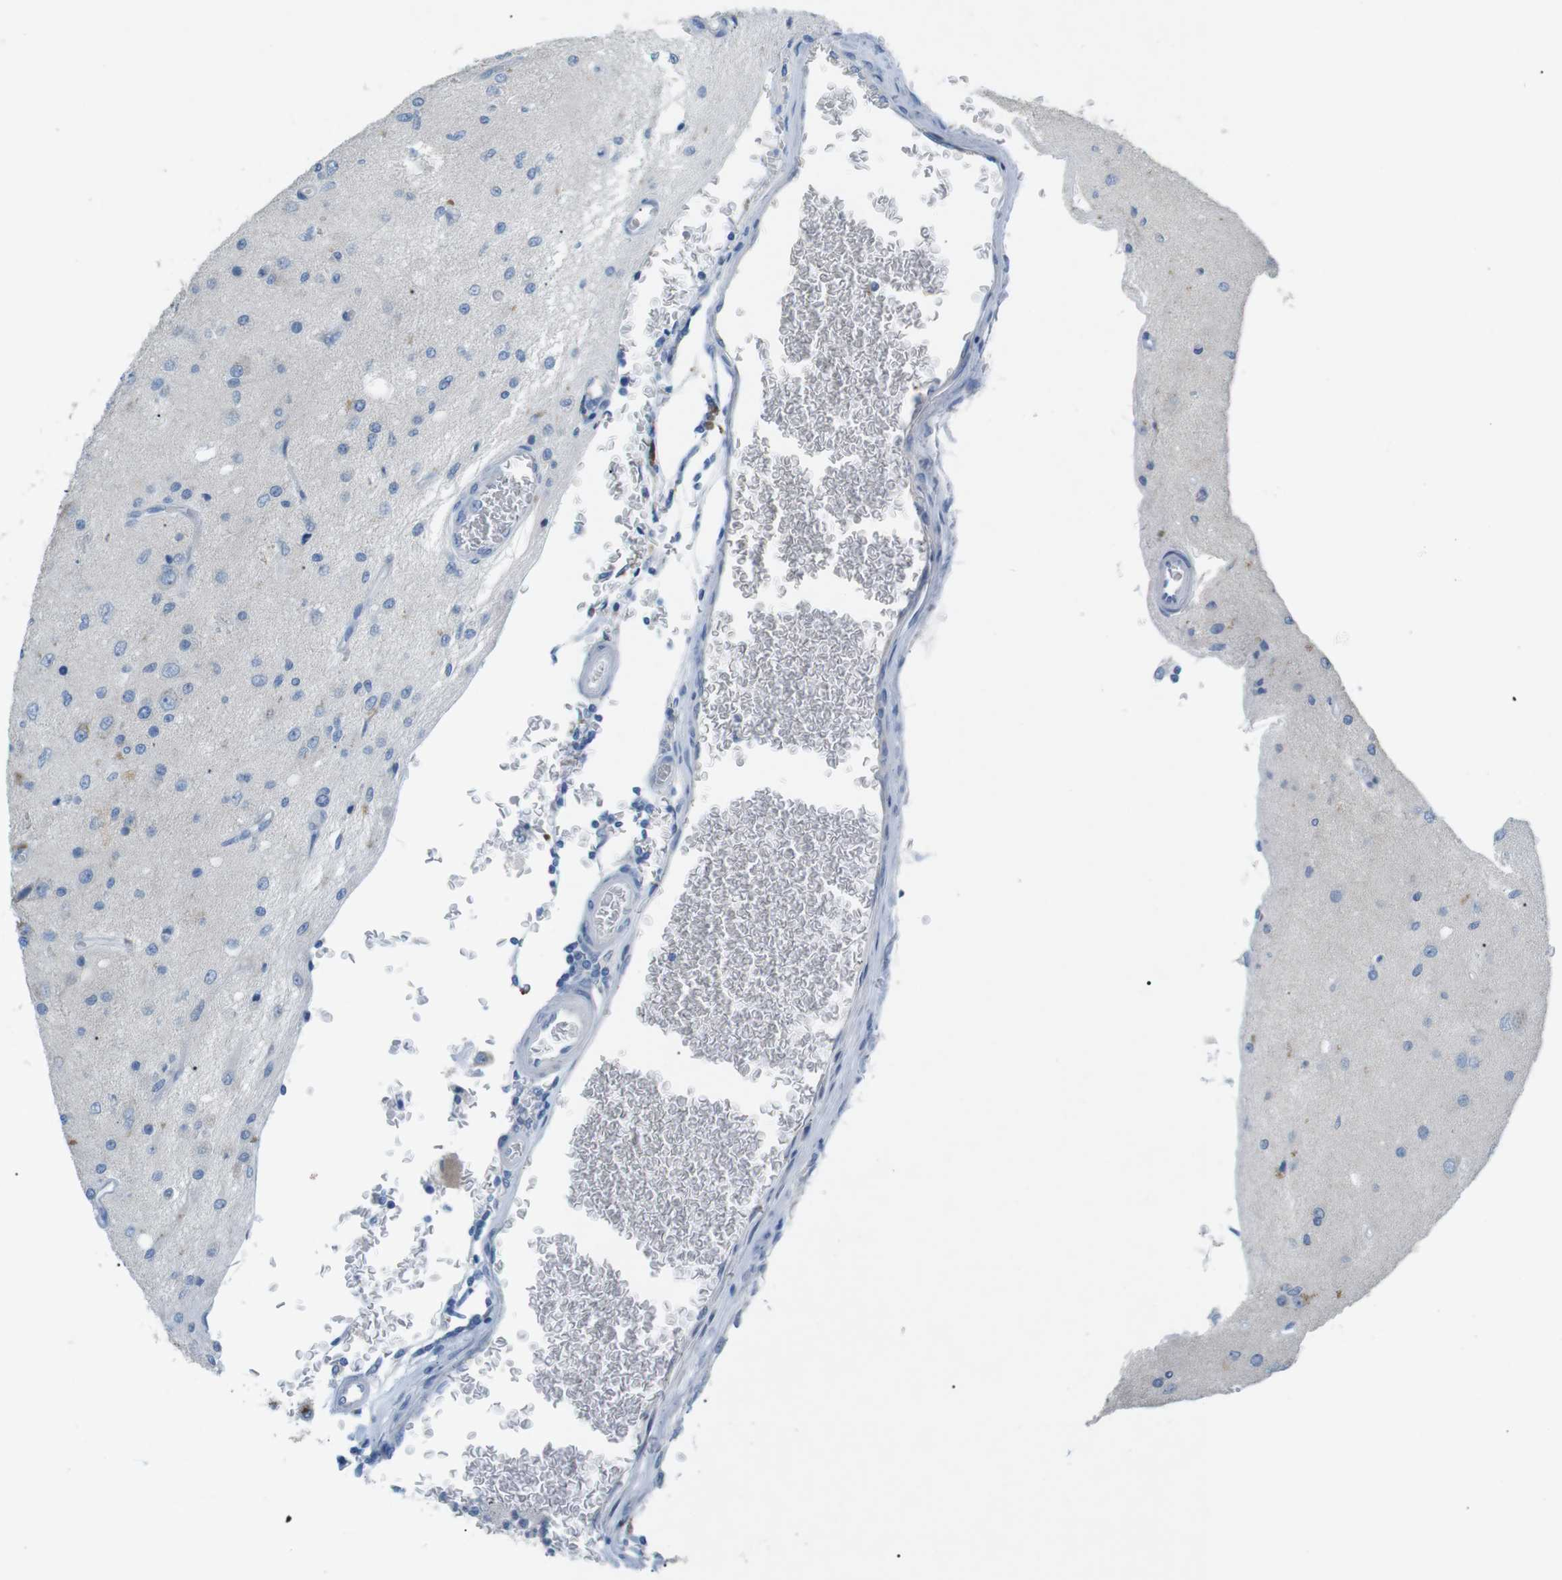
{"staining": {"intensity": "weak", "quantity": "<25%", "location": "cytoplasmic/membranous"}, "tissue": "glioma", "cell_type": "Tumor cells", "image_type": "cancer", "snomed": [{"axis": "morphology", "description": "Normal tissue, NOS"}, {"axis": "morphology", "description": "Glioma, malignant, High grade"}, {"axis": "topography", "description": "Cerebral cortex"}], "caption": "Immunohistochemistry (IHC) histopathology image of neoplastic tissue: human malignant glioma (high-grade) stained with DAB (3,3'-diaminobenzidine) exhibits no significant protein expression in tumor cells.", "gene": "SALL4", "patient": {"sex": "male", "age": 77}}